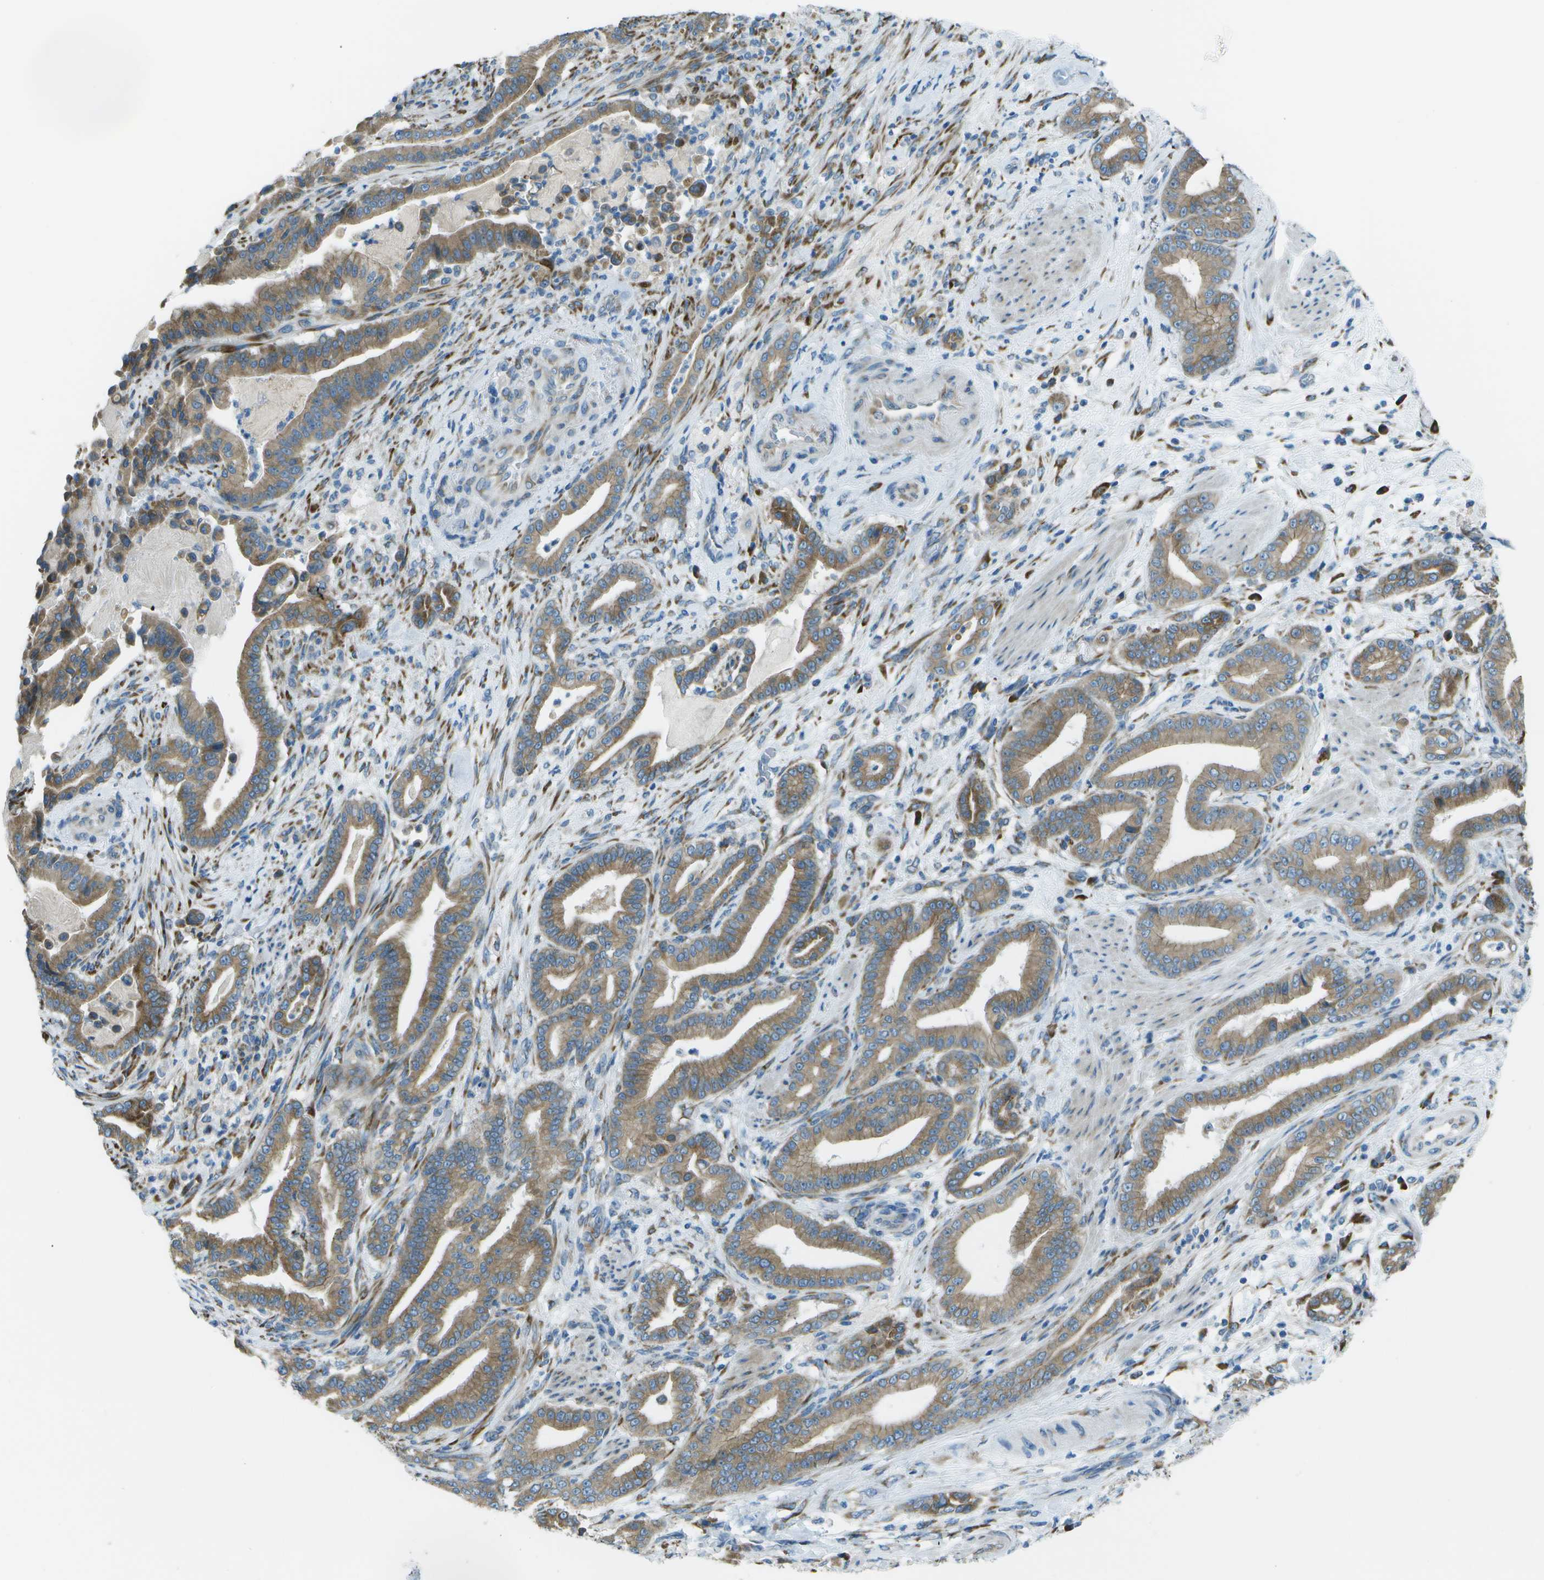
{"staining": {"intensity": "moderate", "quantity": ">75%", "location": "cytoplasmic/membranous"}, "tissue": "pancreatic cancer", "cell_type": "Tumor cells", "image_type": "cancer", "snomed": [{"axis": "morphology", "description": "Normal tissue, NOS"}, {"axis": "morphology", "description": "Adenocarcinoma, NOS"}, {"axis": "topography", "description": "Pancreas"}], "caption": "DAB (3,3'-diaminobenzidine) immunohistochemical staining of adenocarcinoma (pancreatic) exhibits moderate cytoplasmic/membranous protein staining in about >75% of tumor cells.", "gene": "KCTD3", "patient": {"sex": "male", "age": 63}}